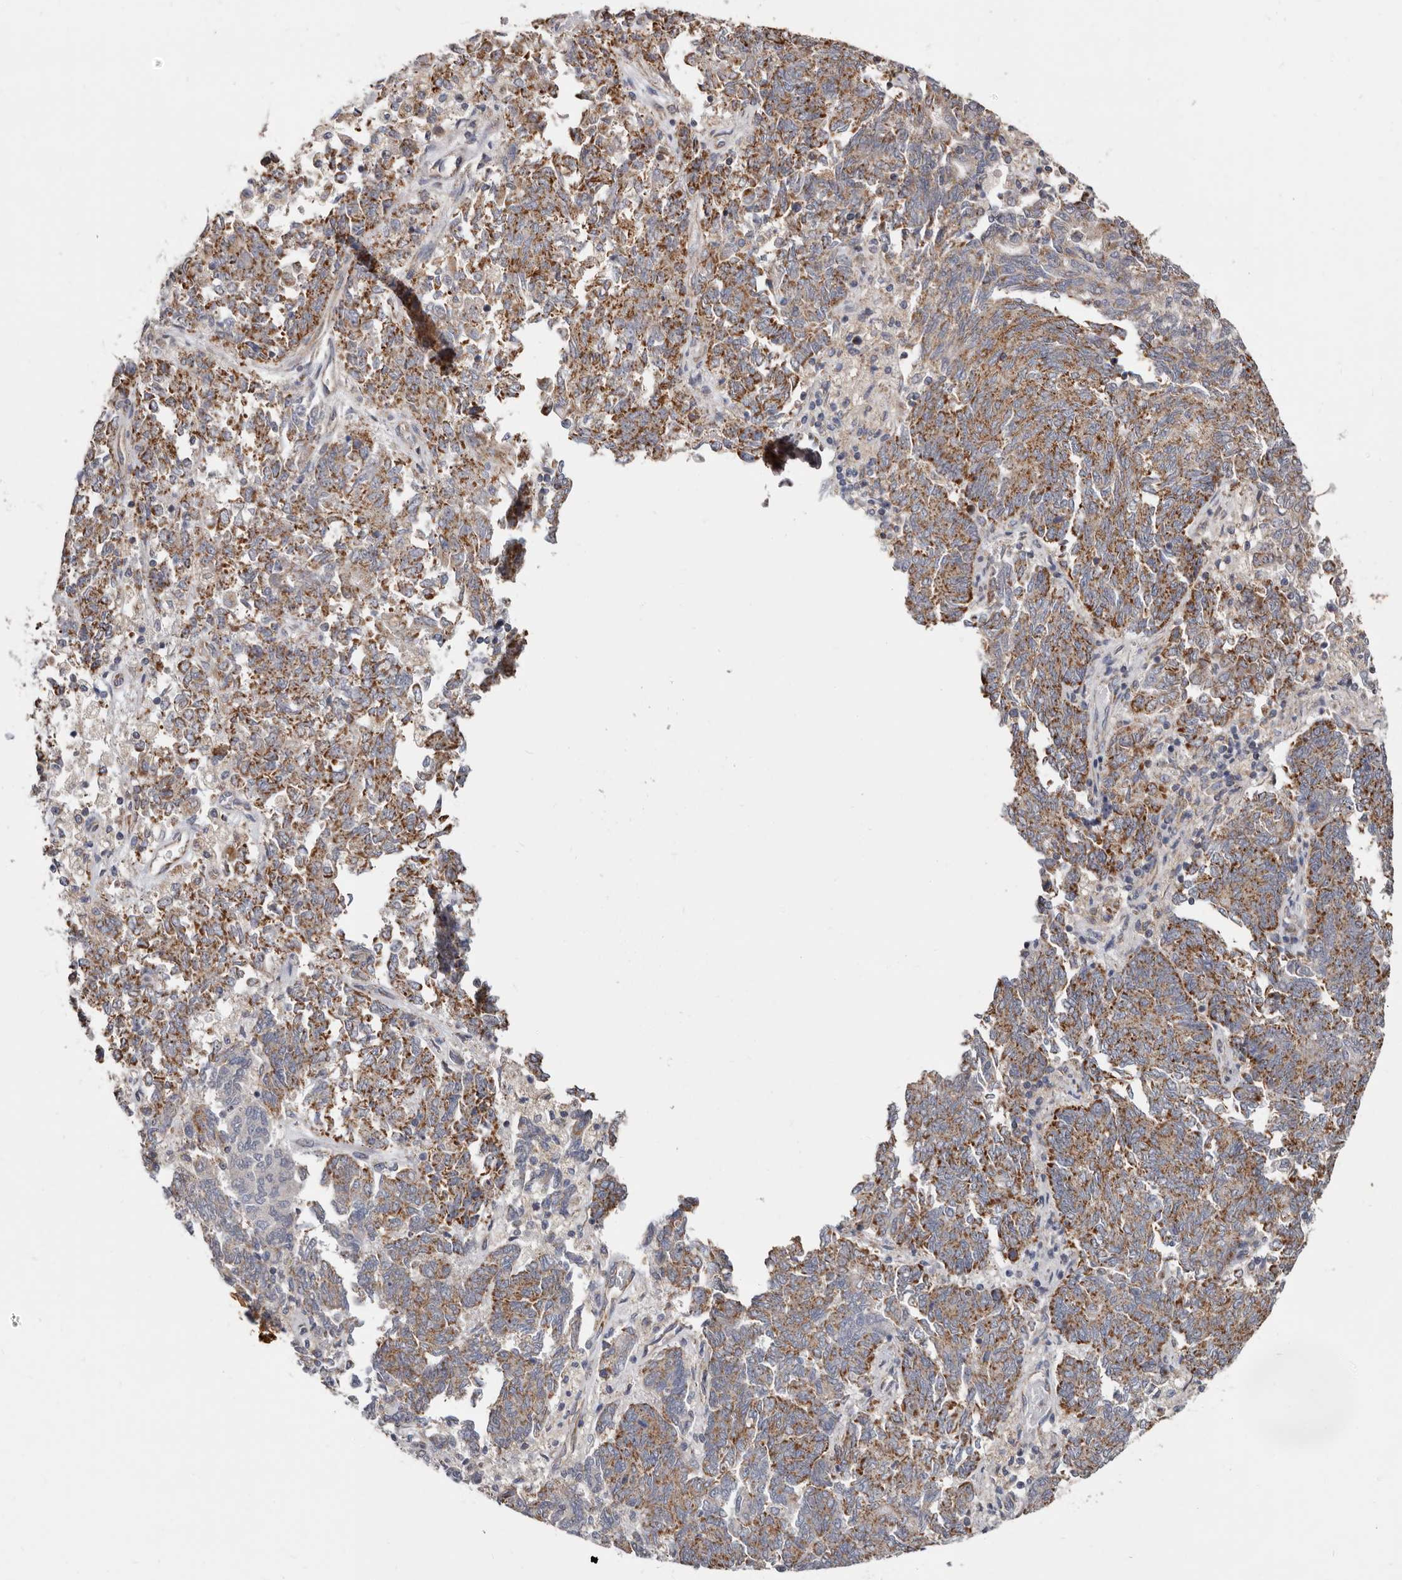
{"staining": {"intensity": "moderate", "quantity": ">75%", "location": "cytoplasmic/membranous"}, "tissue": "endometrial cancer", "cell_type": "Tumor cells", "image_type": "cancer", "snomed": [{"axis": "morphology", "description": "Adenocarcinoma, NOS"}, {"axis": "topography", "description": "Endometrium"}], "caption": "Protein staining of endometrial cancer tissue exhibits moderate cytoplasmic/membranous expression in about >75% of tumor cells. Using DAB (3,3'-diaminobenzidine) (brown) and hematoxylin (blue) stains, captured at high magnification using brightfield microscopy.", "gene": "MRPL18", "patient": {"sex": "female", "age": 80}}